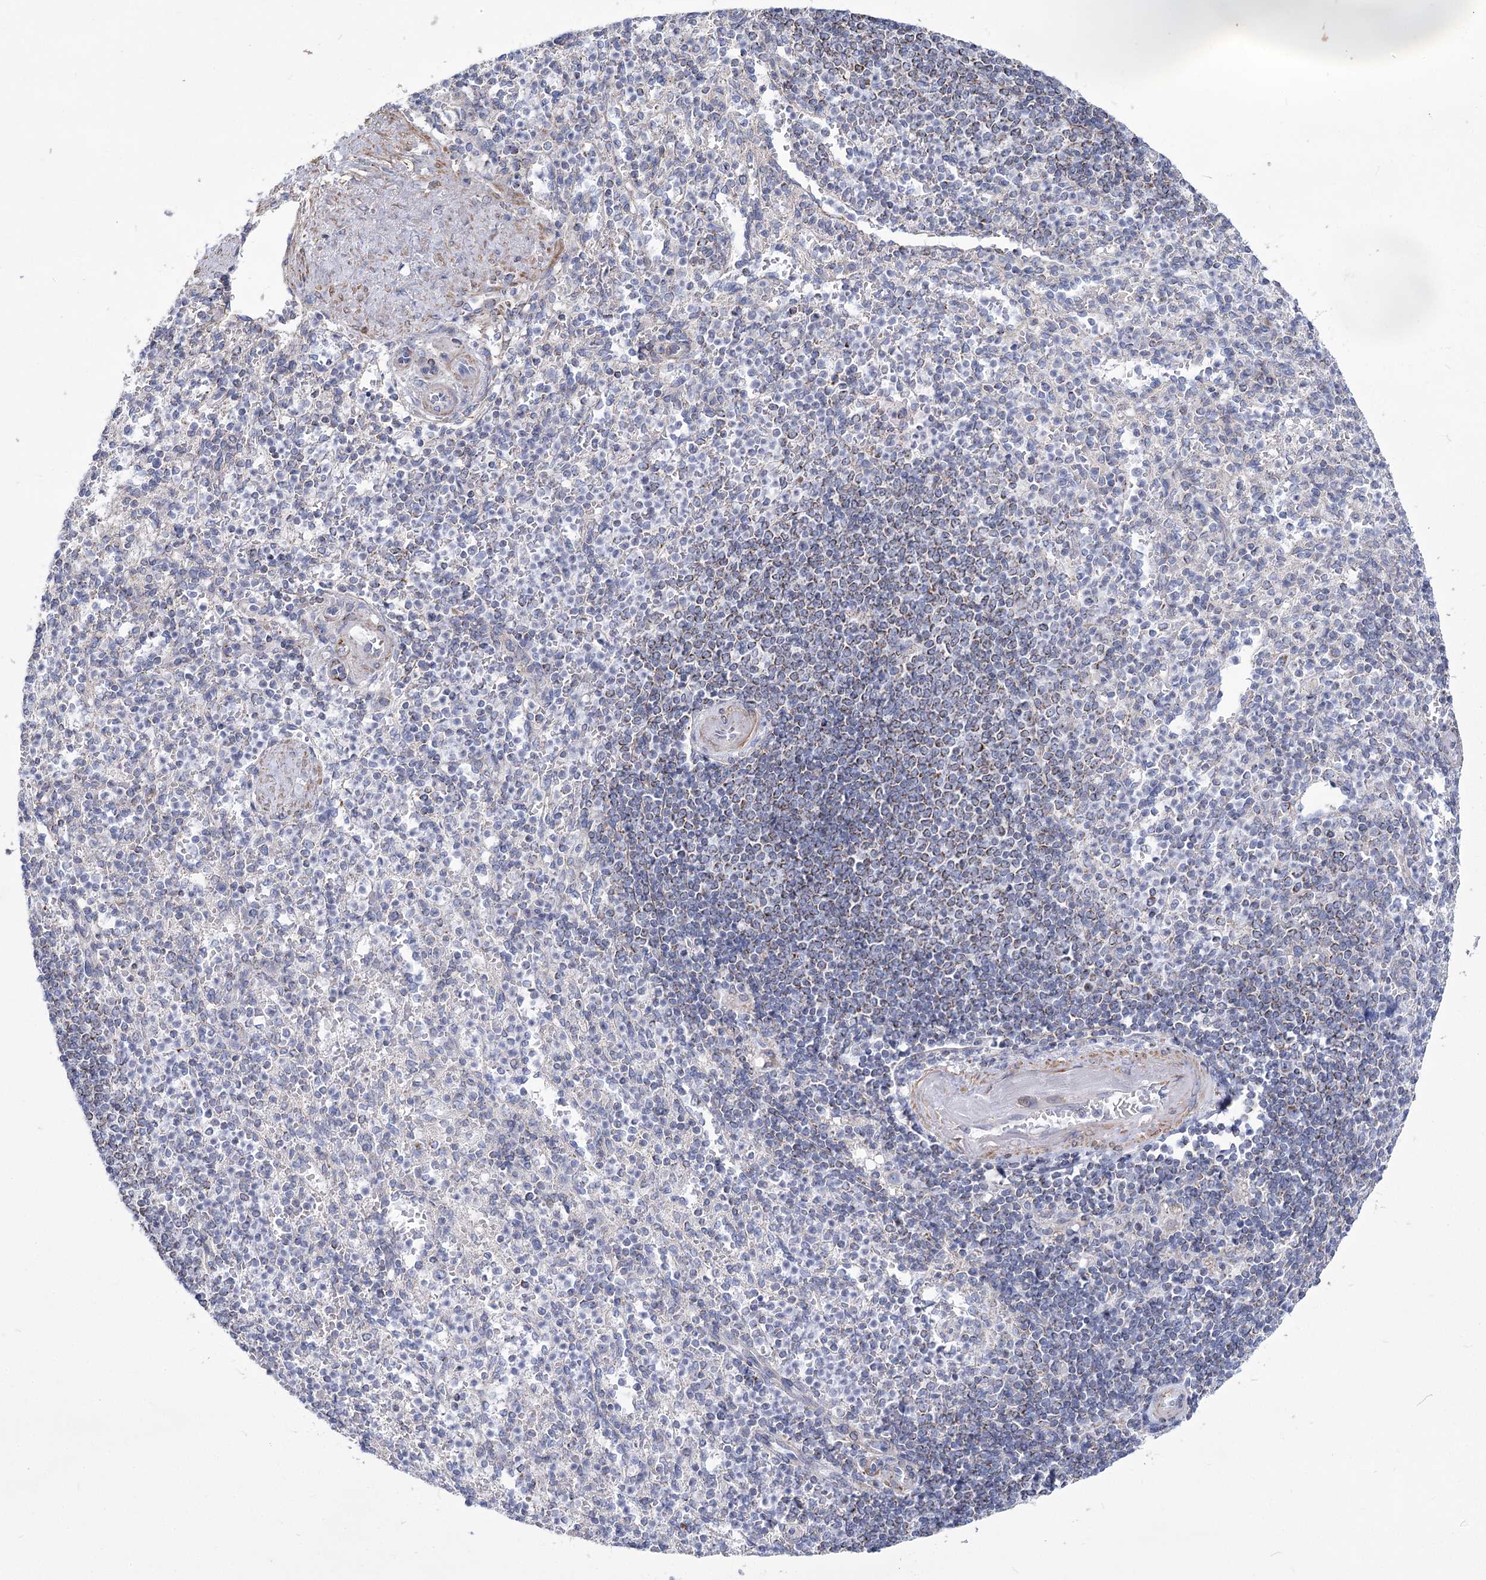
{"staining": {"intensity": "negative", "quantity": "none", "location": "none"}, "tissue": "spleen", "cell_type": "Cells in red pulp", "image_type": "normal", "snomed": [{"axis": "morphology", "description": "Normal tissue, NOS"}, {"axis": "topography", "description": "Spleen"}], "caption": "An IHC photomicrograph of unremarkable spleen is shown. There is no staining in cells in red pulp of spleen.", "gene": "PDHB", "patient": {"sex": "female", "age": 74}}